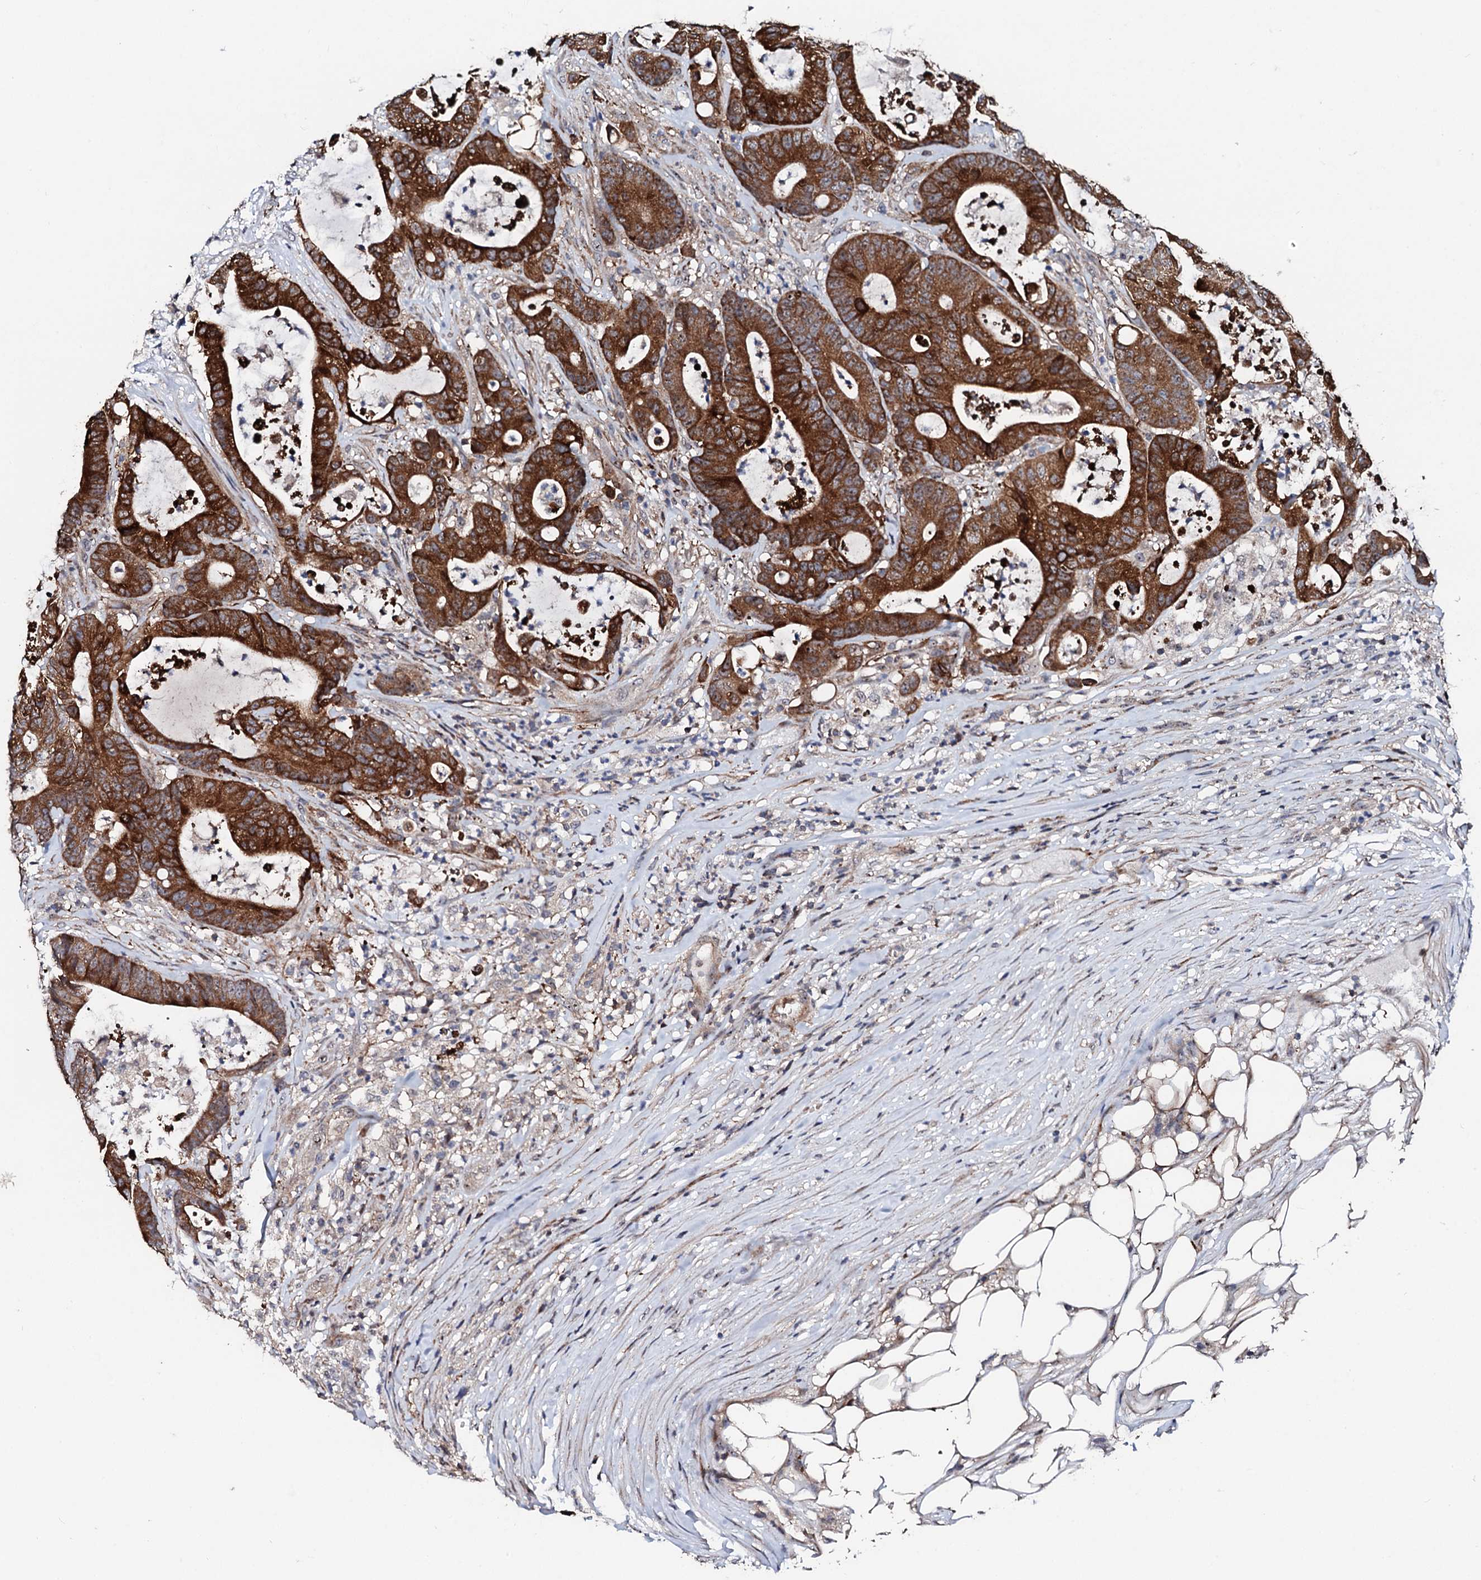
{"staining": {"intensity": "strong", "quantity": ">75%", "location": "cytoplasmic/membranous"}, "tissue": "colorectal cancer", "cell_type": "Tumor cells", "image_type": "cancer", "snomed": [{"axis": "morphology", "description": "Adenocarcinoma, NOS"}, {"axis": "topography", "description": "Colon"}], "caption": "This histopathology image exhibits IHC staining of colorectal cancer, with high strong cytoplasmic/membranous expression in approximately >75% of tumor cells.", "gene": "GTPBP4", "patient": {"sex": "female", "age": 84}}